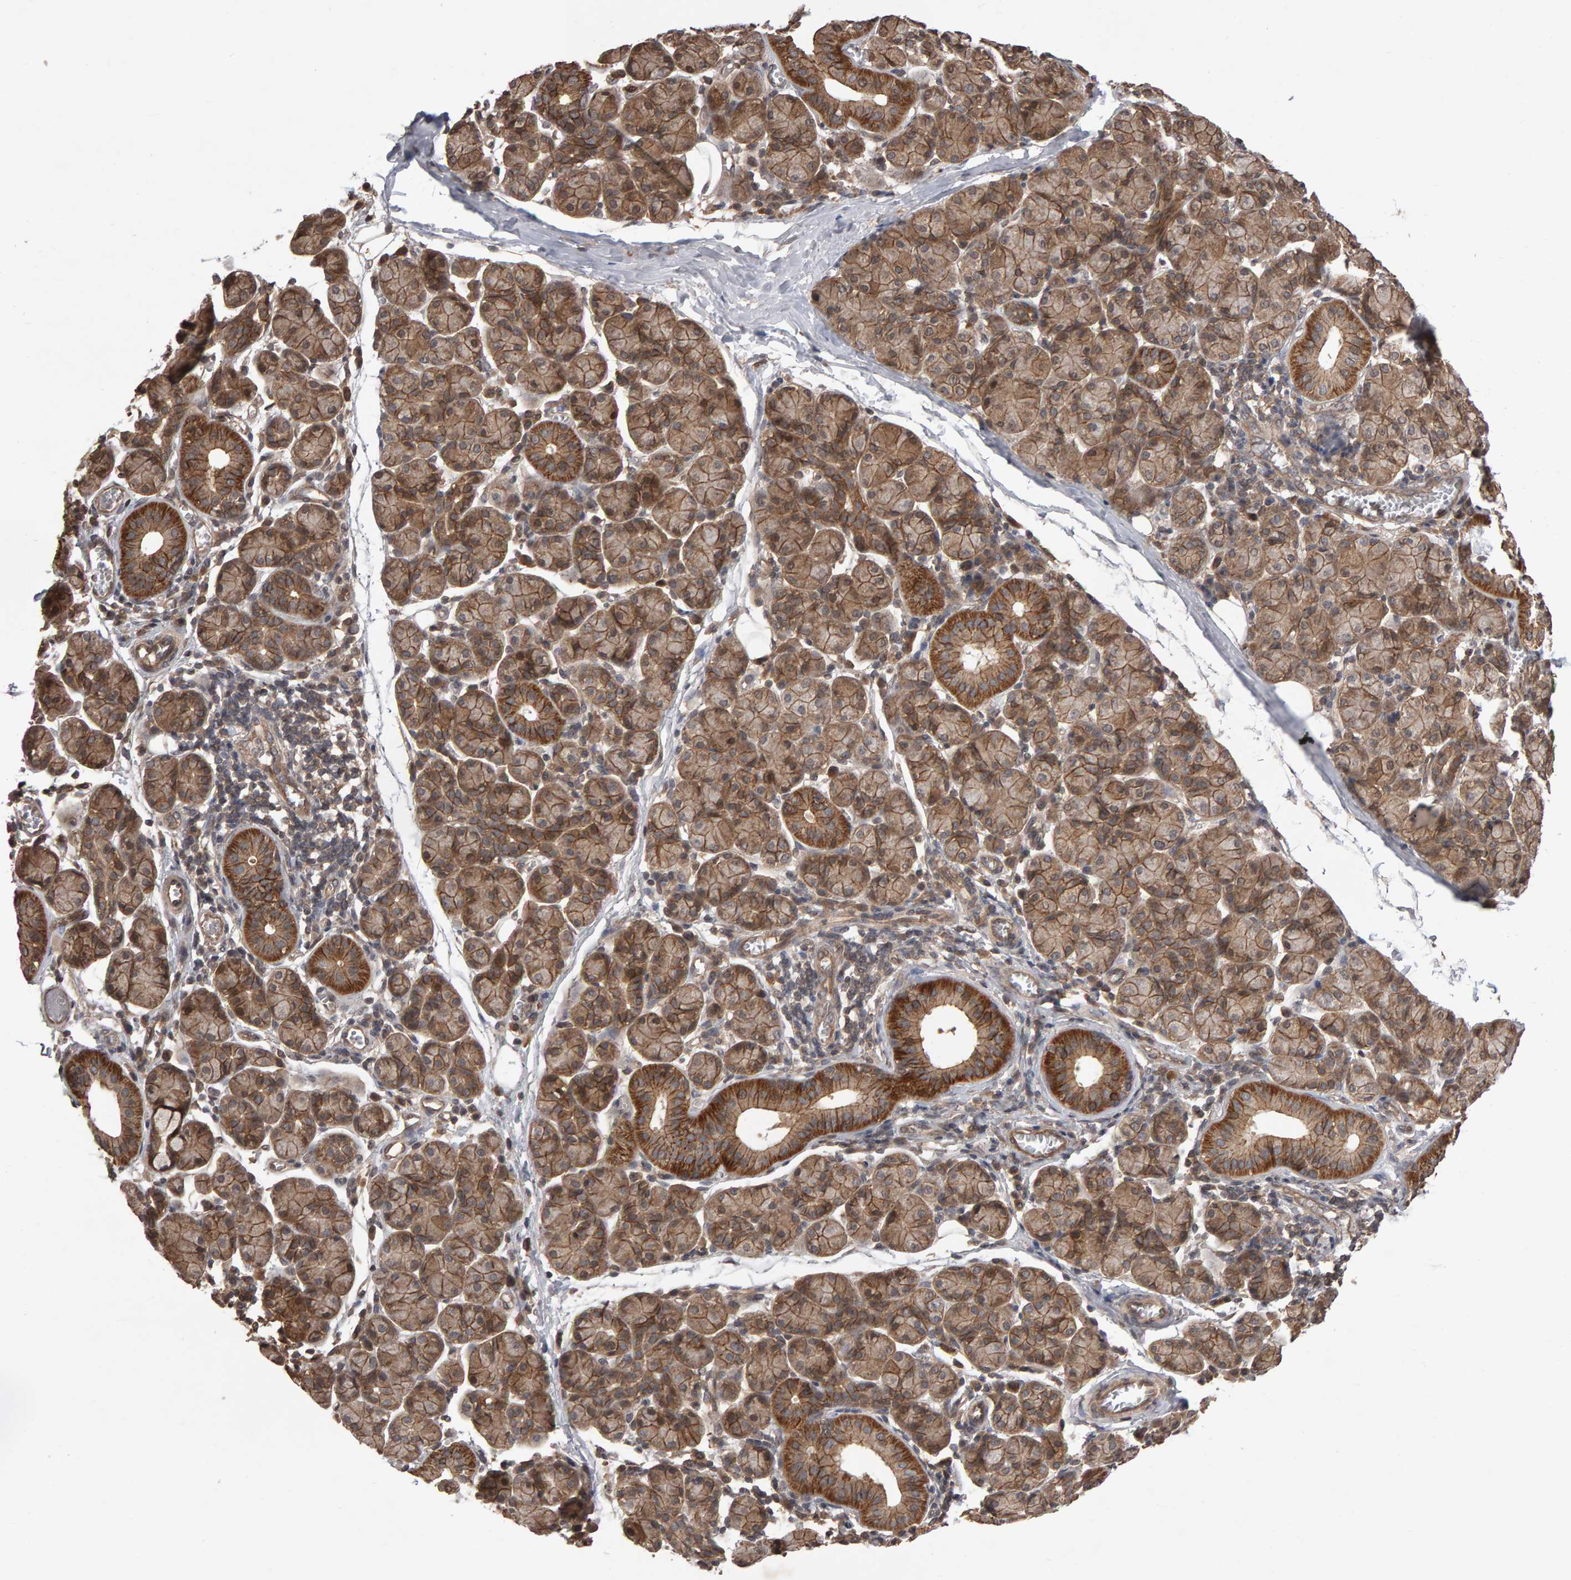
{"staining": {"intensity": "moderate", "quantity": ">75%", "location": "cytoplasmic/membranous"}, "tissue": "salivary gland", "cell_type": "Glandular cells", "image_type": "normal", "snomed": [{"axis": "morphology", "description": "Normal tissue, NOS"}, {"axis": "morphology", "description": "Inflammation, NOS"}, {"axis": "topography", "description": "Lymph node"}, {"axis": "topography", "description": "Salivary gland"}], "caption": "Protein staining shows moderate cytoplasmic/membranous staining in approximately >75% of glandular cells in unremarkable salivary gland. The staining was performed using DAB, with brown indicating positive protein expression. Nuclei are stained blue with hematoxylin.", "gene": "SCRIB", "patient": {"sex": "male", "age": 3}}